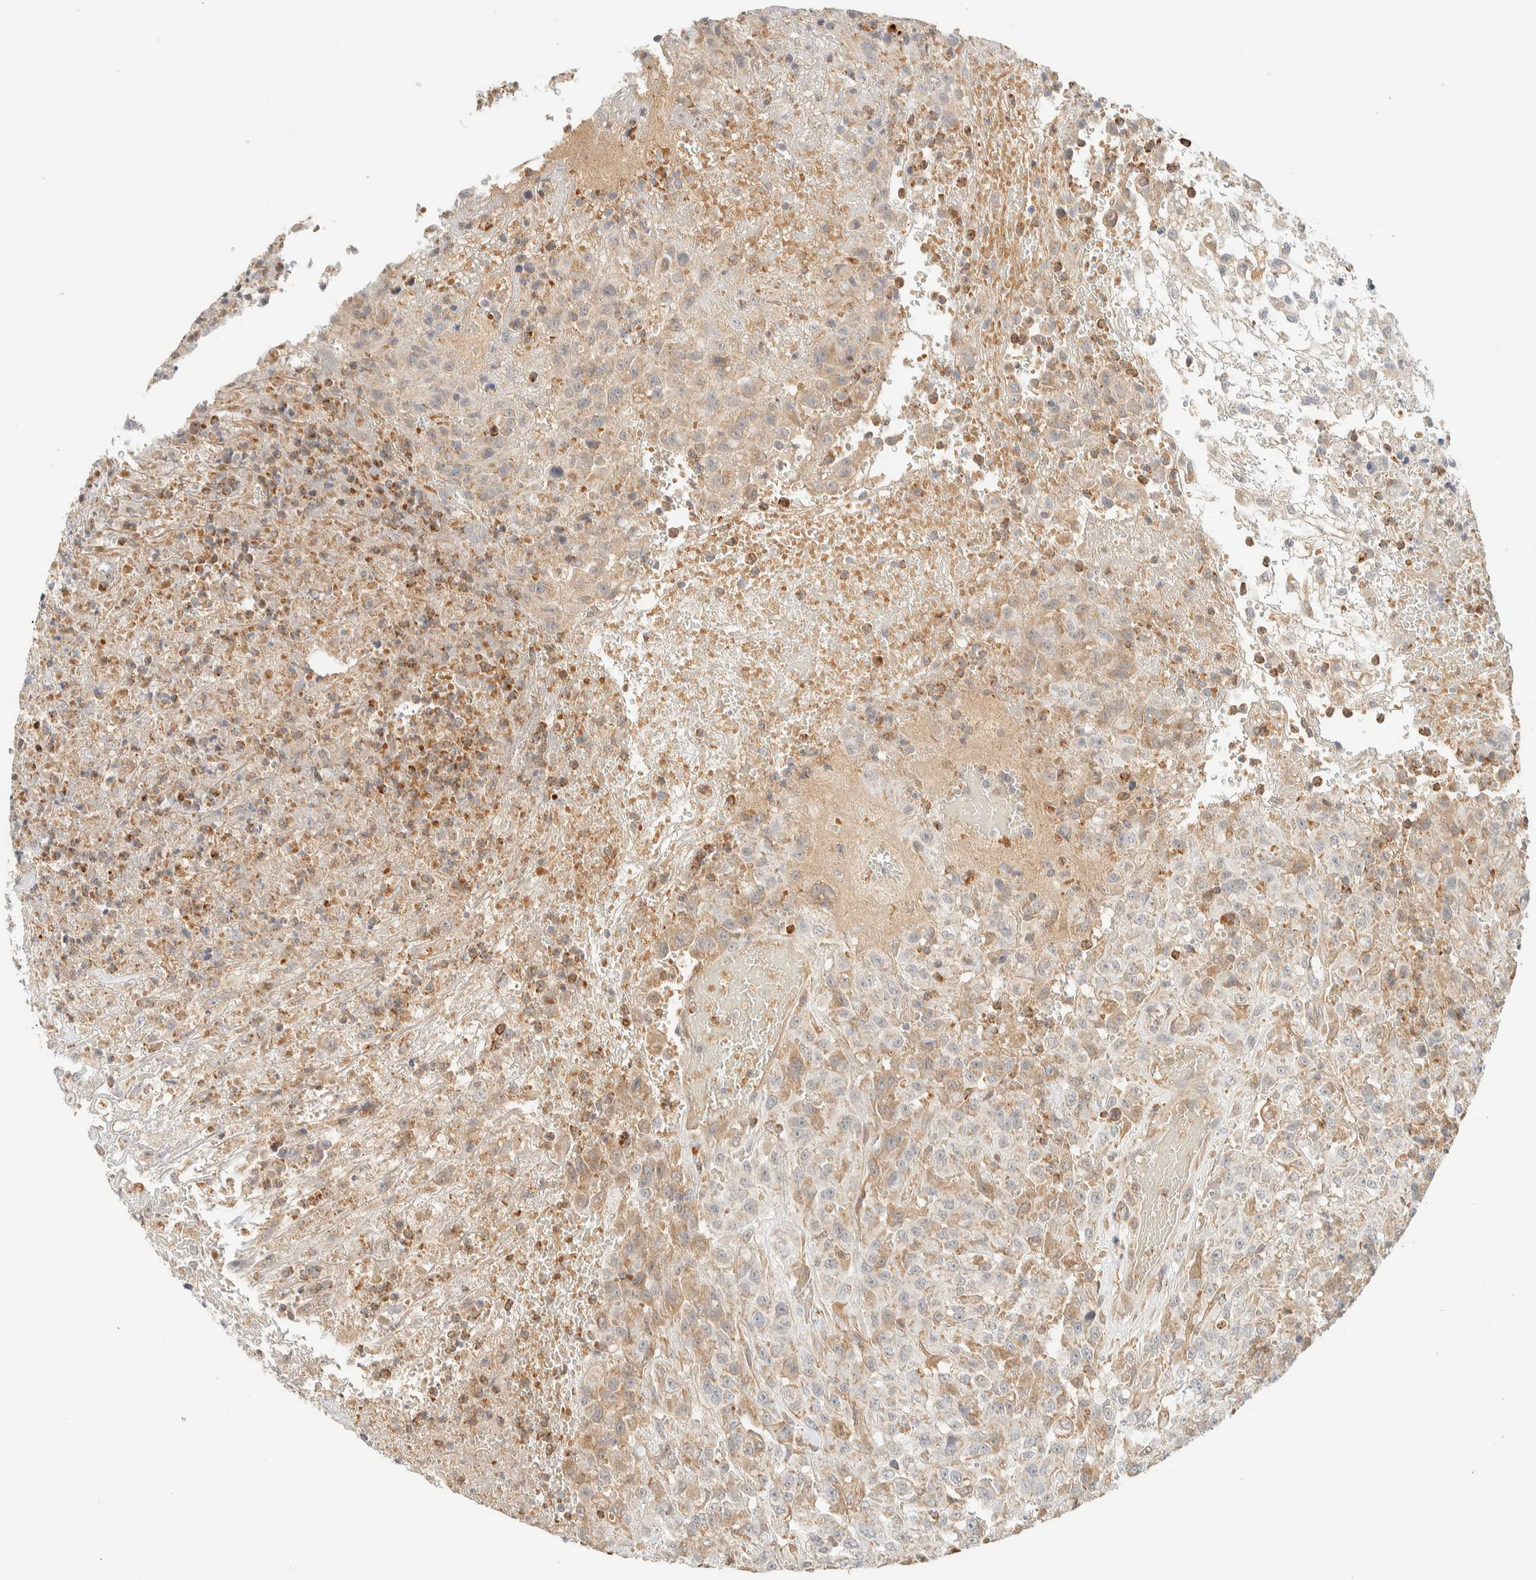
{"staining": {"intensity": "weak", "quantity": "<25%", "location": "cytoplasmic/membranous"}, "tissue": "urothelial cancer", "cell_type": "Tumor cells", "image_type": "cancer", "snomed": [{"axis": "morphology", "description": "Urothelial carcinoma, High grade"}, {"axis": "topography", "description": "Urinary bladder"}], "caption": "This is a image of immunohistochemistry (IHC) staining of urothelial cancer, which shows no positivity in tumor cells.", "gene": "TNK1", "patient": {"sex": "male", "age": 46}}